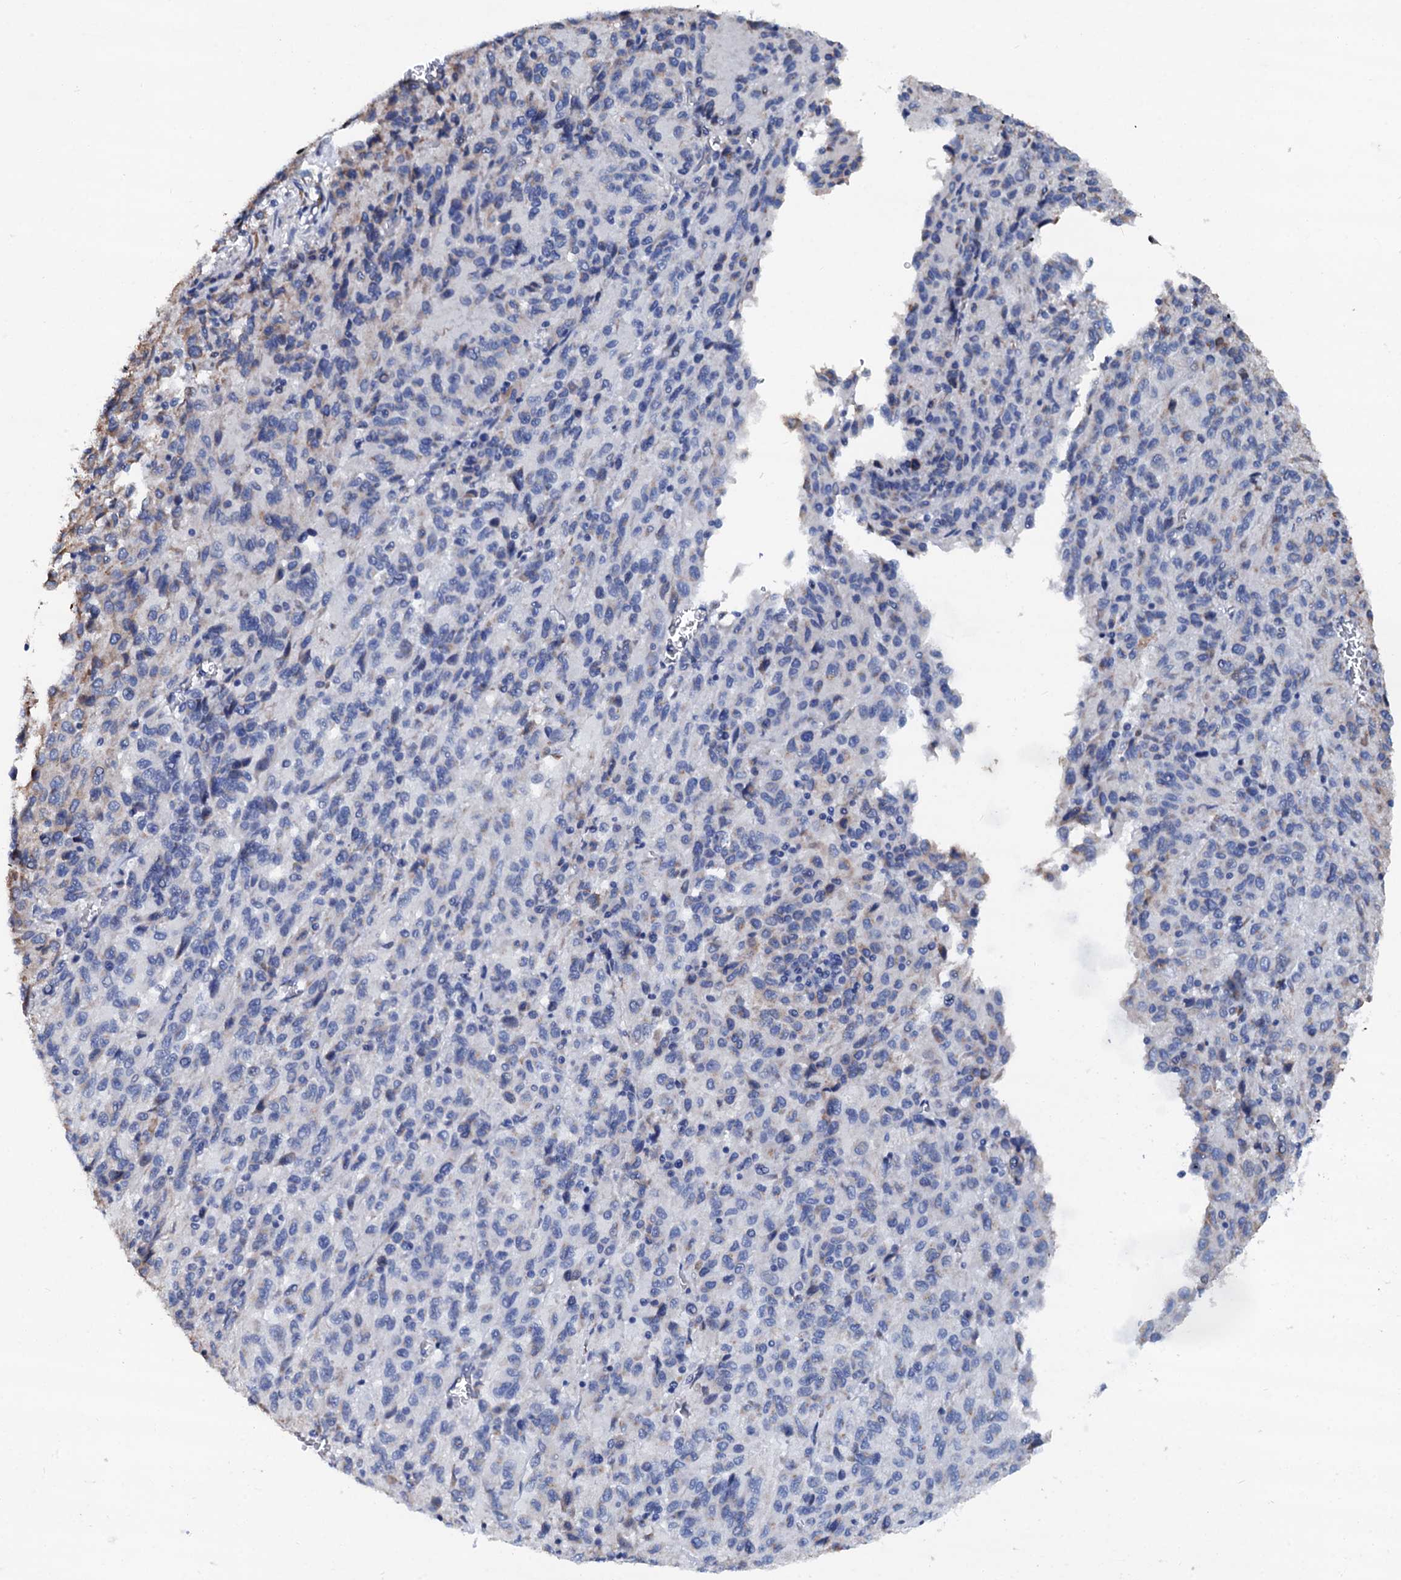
{"staining": {"intensity": "weak", "quantity": "<25%", "location": "cytoplasmic/membranous"}, "tissue": "melanoma", "cell_type": "Tumor cells", "image_type": "cancer", "snomed": [{"axis": "morphology", "description": "Malignant melanoma, Metastatic site"}, {"axis": "topography", "description": "Lung"}], "caption": "Immunohistochemical staining of melanoma demonstrates no significant staining in tumor cells. The staining was performed using DAB to visualize the protein expression in brown, while the nuclei were stained in blue with hematoxylin (Magnification: 20x).", "gene": "AKAP3", "patient": {"sex": "male", "age": 64}}